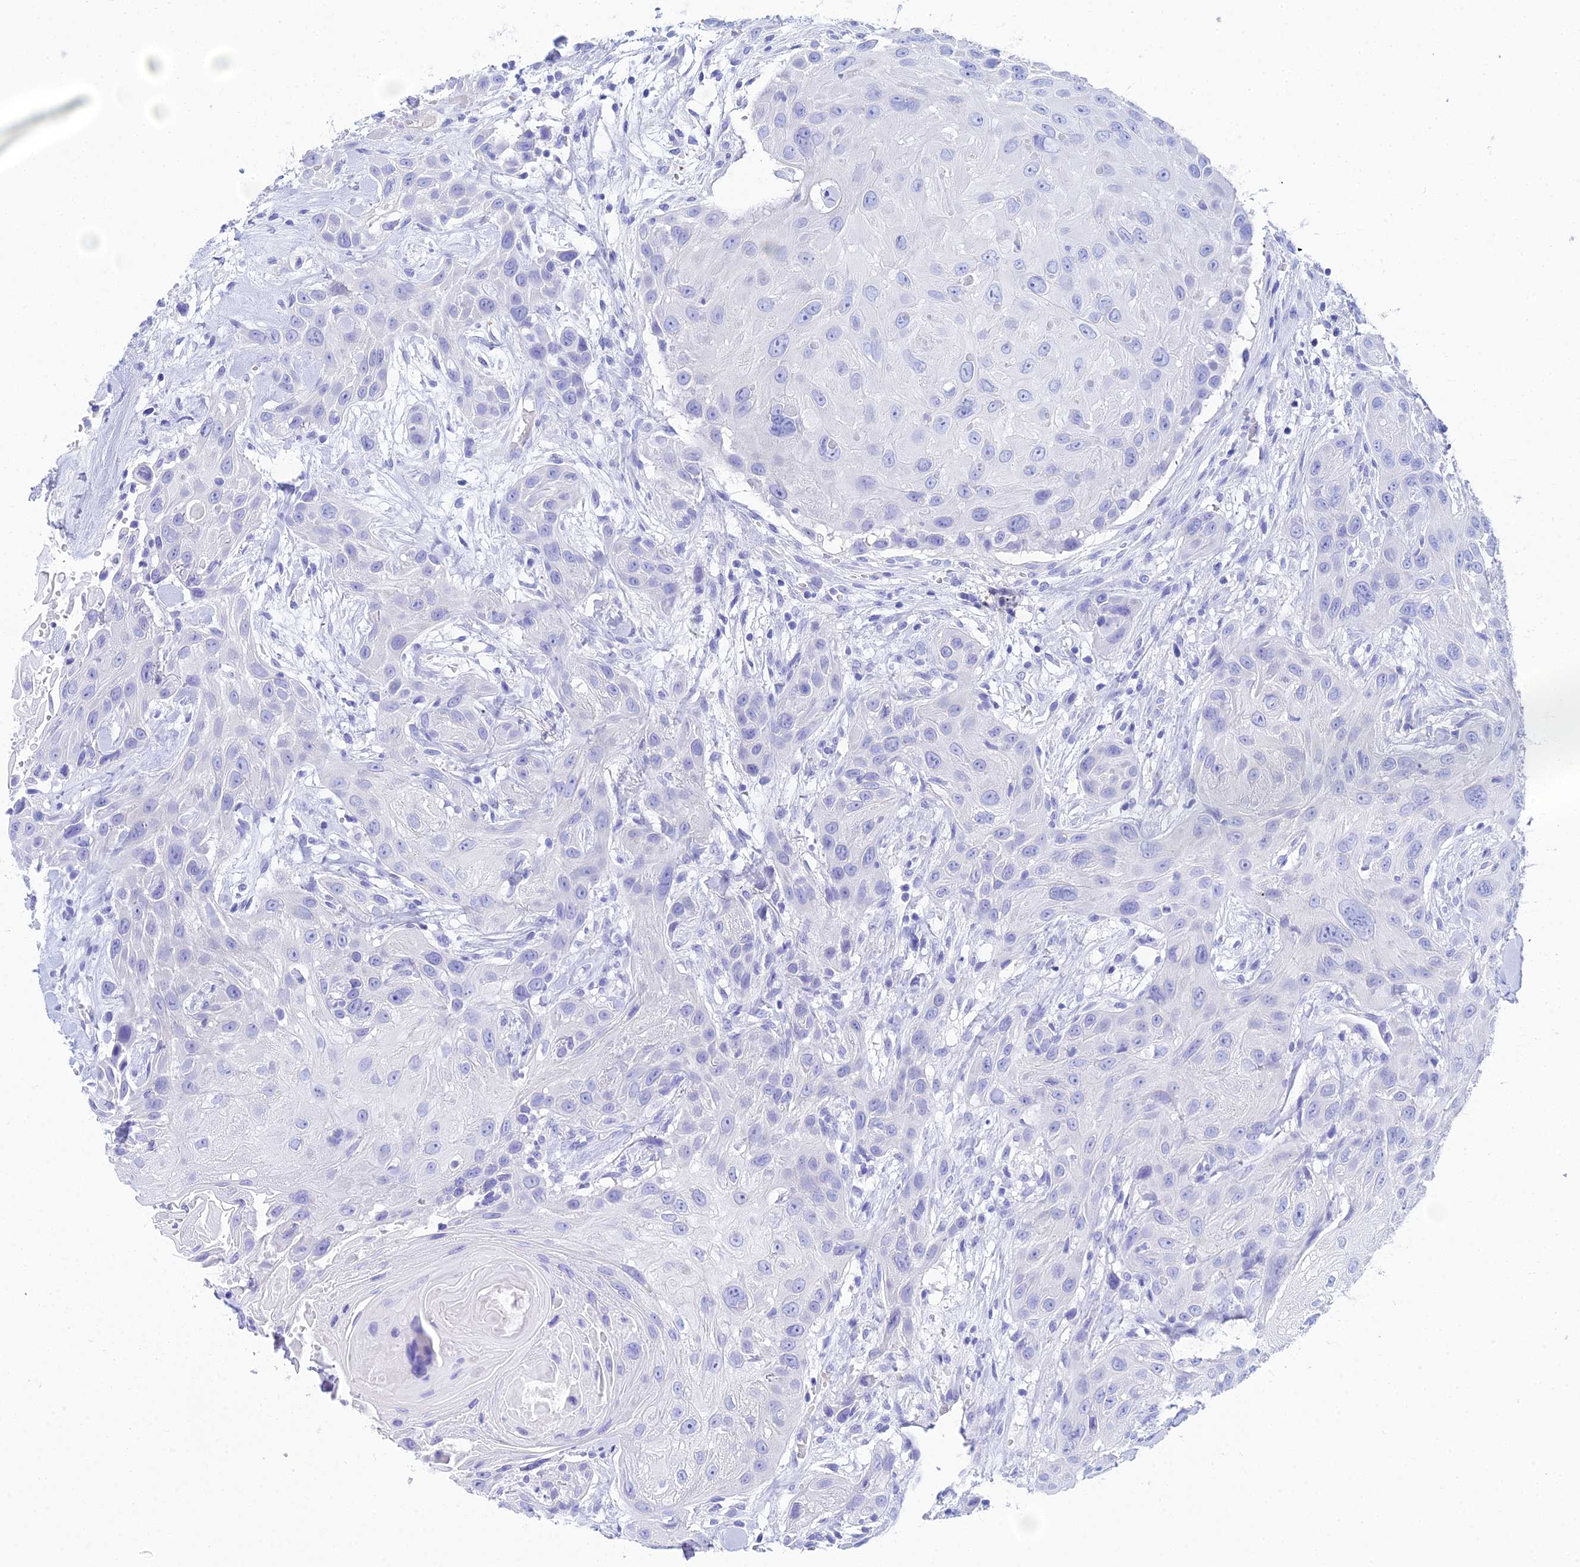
{"staining": {"intensity": "negative", "quantity": "none", "location": "none"}, "tissue": "head and neck cancer", "cell_type": "Tumor cells", "image_type": "cancer", "snomed": [{"axis": "morphology", "description": "Squamous cell carcinoma, NOS"}, {"axis": "topography", "description": "Head-Neck"}], "caption": "Head and neck cancer (squamous cell carcinoma) was stained to show a protein in brown. There is no significant positivity in tumor cells. (DAB immunohistochemistry (IHC) with hematoxylin counter stain).", "gene": "REG1A", "patient": {"sex": "male", "age": 81}}